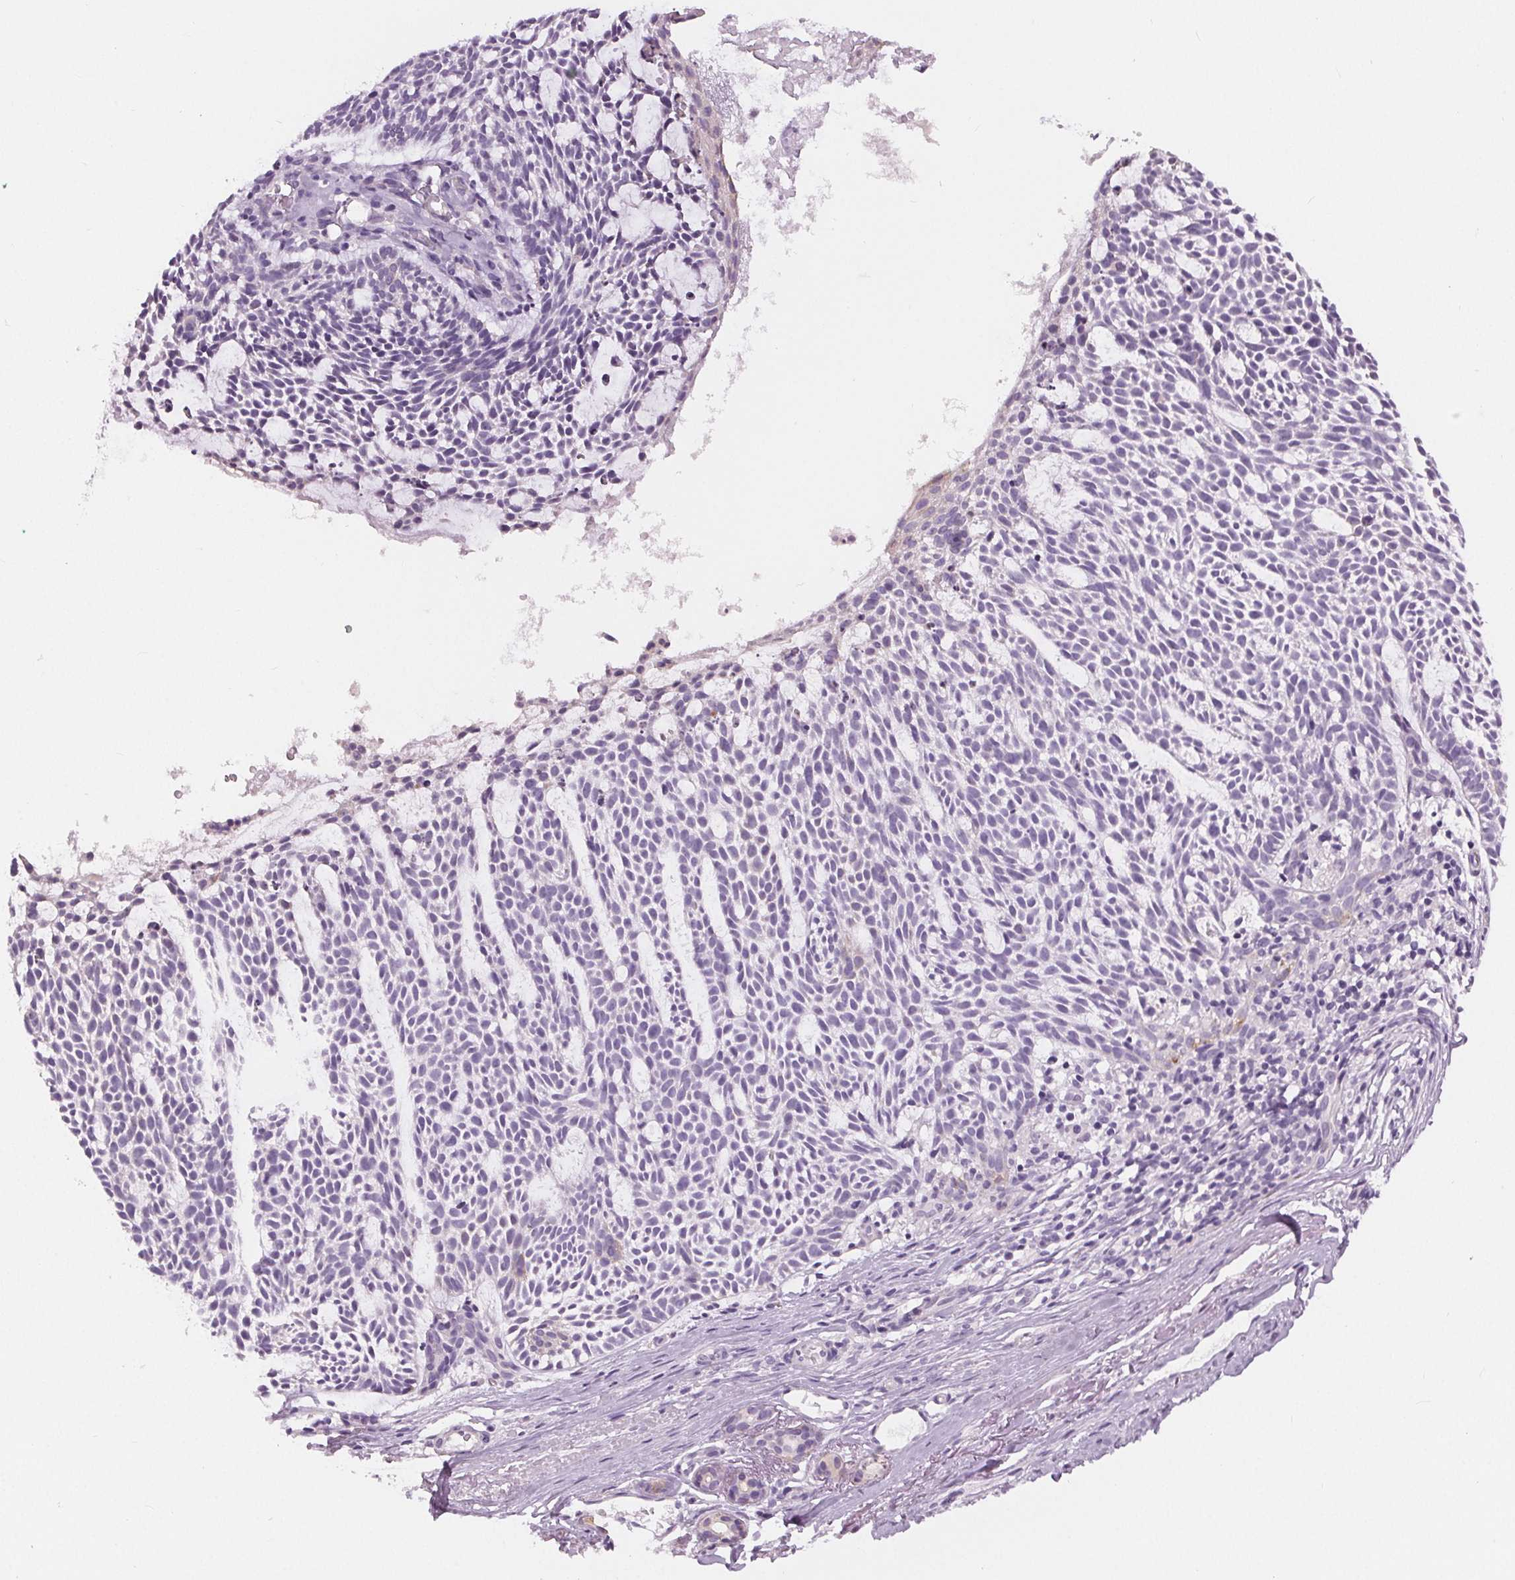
{"staining": {"intensity": "negative", "quantity": "none", "location": "none"}, "tissue": "skin cancer", "cell_type": "Tumor cells", "image_type": "cancer", "snomed": [{"axis": "morphology", "description": "Basal cell carcinoma"}, {"axis": "topography", "description": "Skin"}], "caption": "Skin basal cell carcinoma was stained to show a protein in brown. There is no significant staining in tumor cells.", "gene": "MISP", "patient": {"sex": "male", "age": 83}}